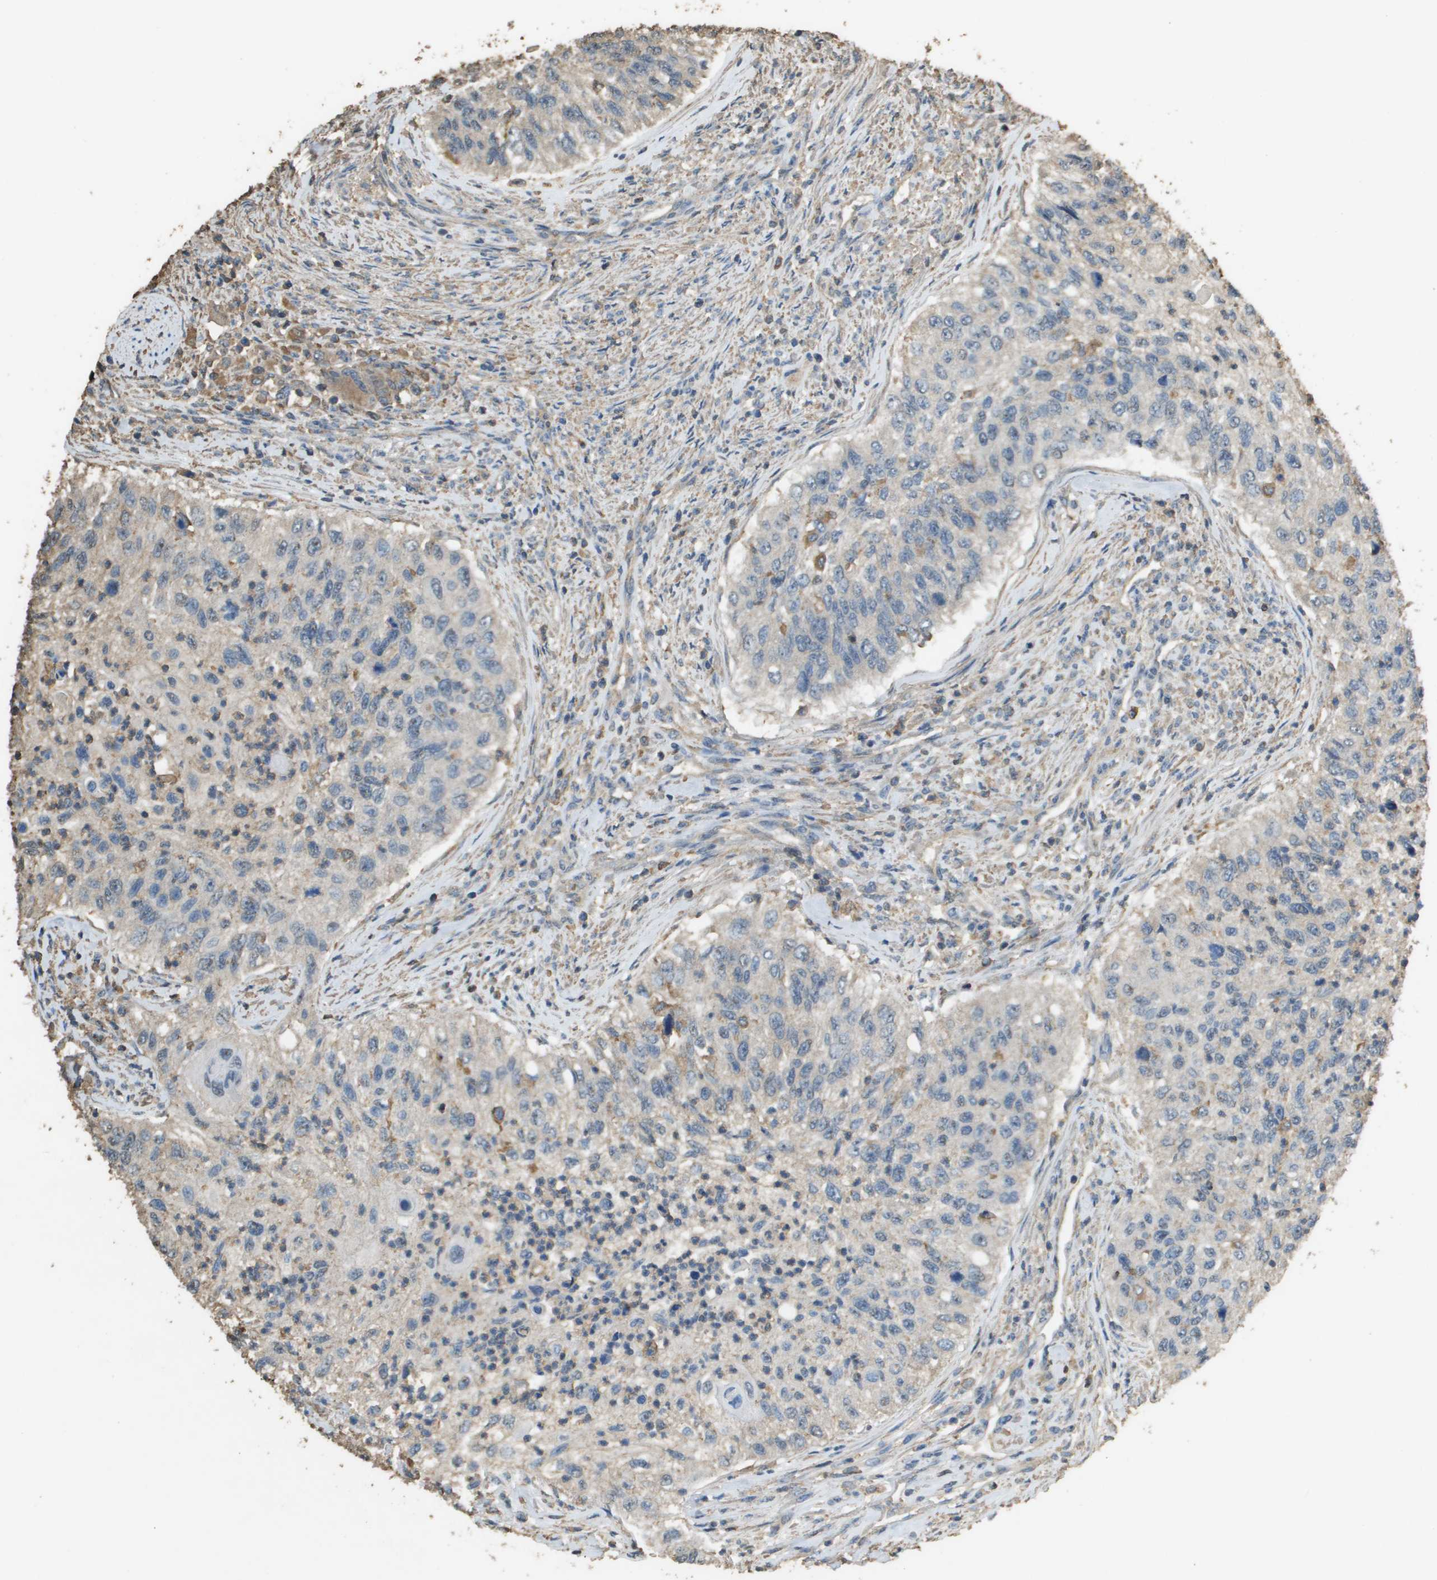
{"staining": {"intensity": "negative", "quantity": "none", "location": "none"}, "tissue": "urothelial cancer", "cell_type": "Tumor cells", "image_type": "cancer", "snomed": [{"axis": "morphology", "description": "Urothelial carcinoma, High grade"}, {"axis": "topography", "description": "Urinary bladder"}], "caption": "A micrograph of human urothelial carcinoma (high-grade) is negative for staining in tumor cells.", "gene": "MS4A7", "patient": {"sex": "female", "age": 60}}